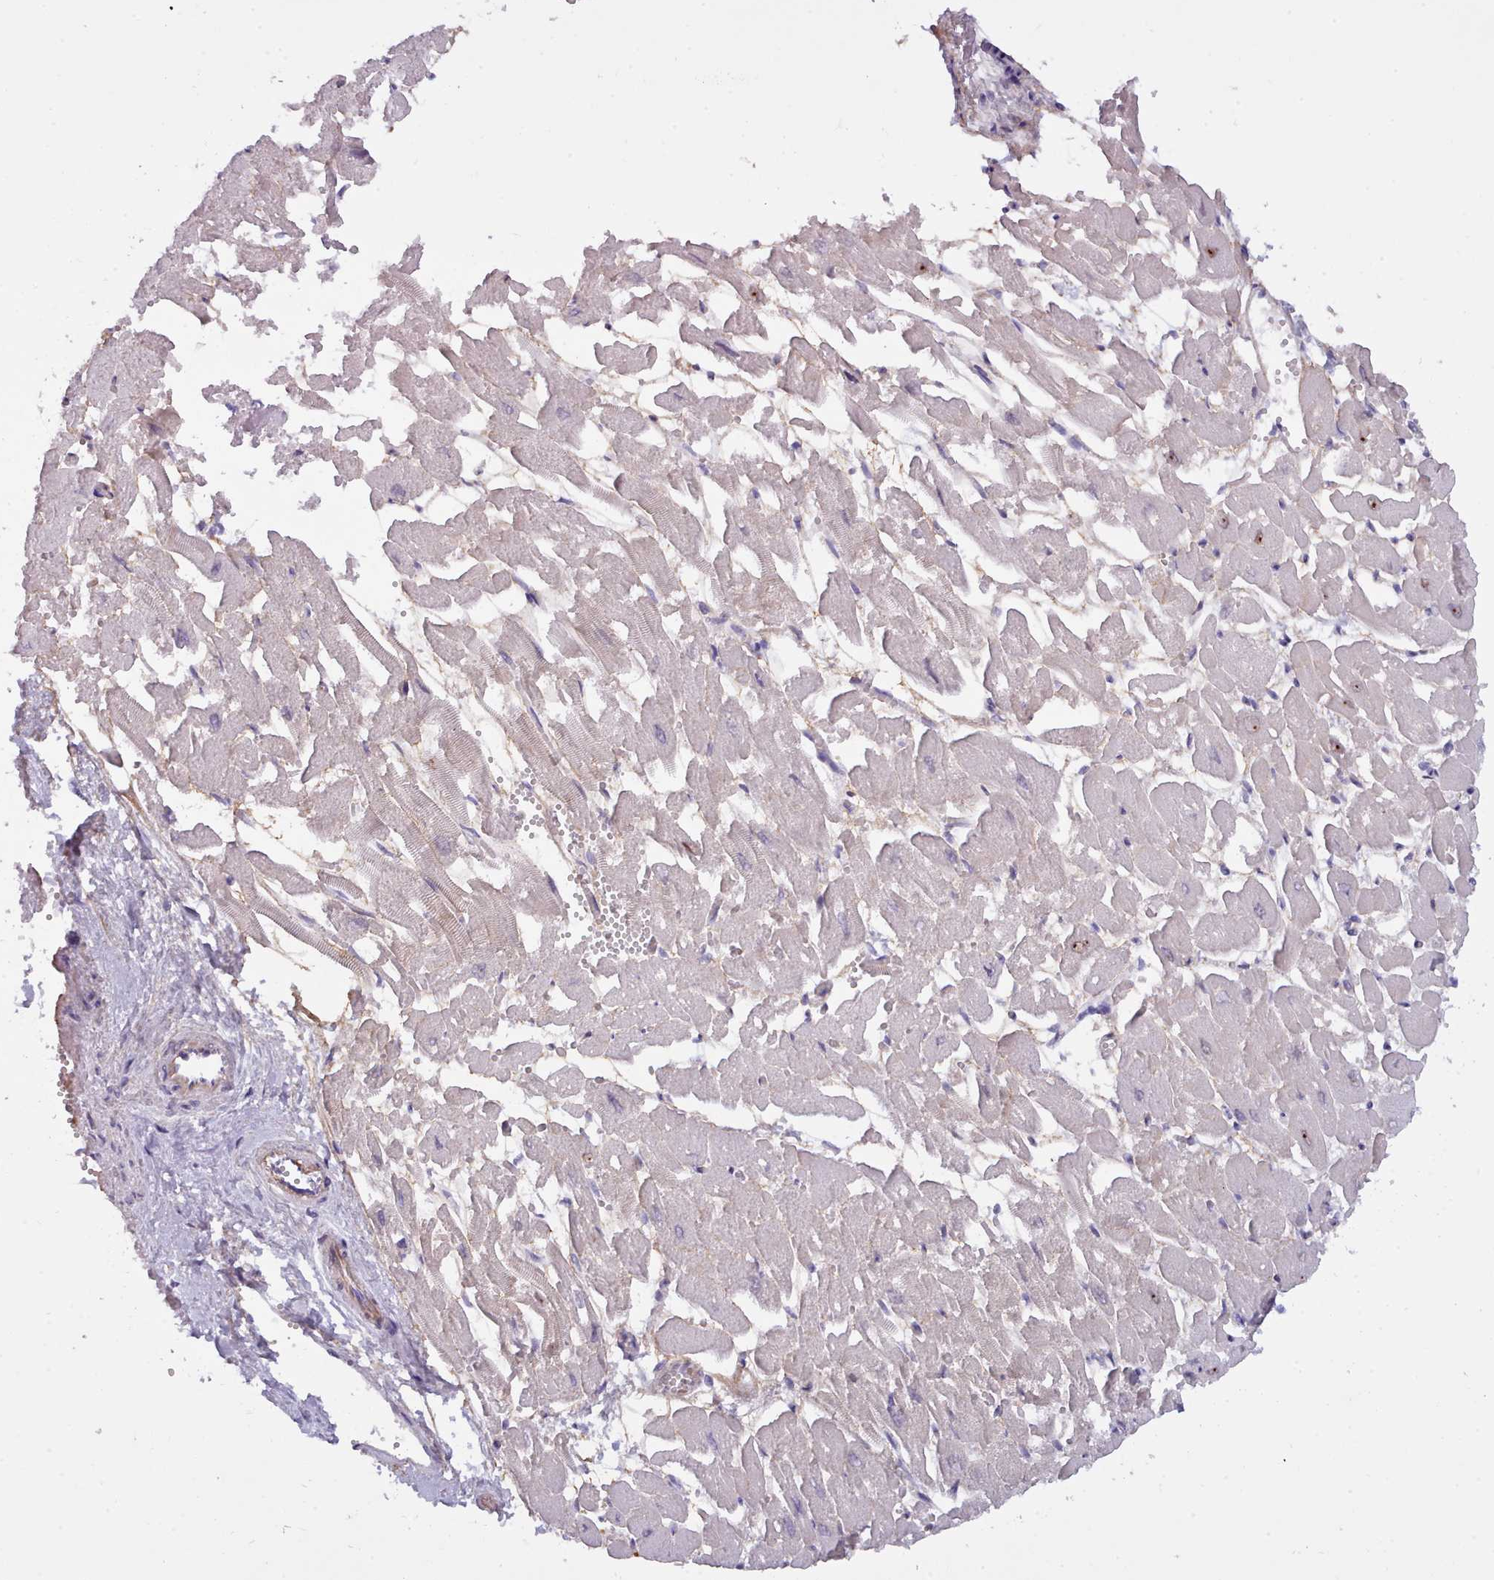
{"staining": {"intensity": "negative", "quantity": "none", "location": "none"}, "tissue": "heart muscle", "cell_type": "Cardiomyocytes", "image_type": "normal", "snomed": [{"axis": "morphology", "description": "Normal tissue, NOS"}, {"axis": "topography", "description": "Heart"}], "caption": "The immunohistochemistry image has no significant positivity in cardiomyocytes of heart muscle.", "gene": "CYP2A13", "patient": {"sex": "male", "age": 54}}